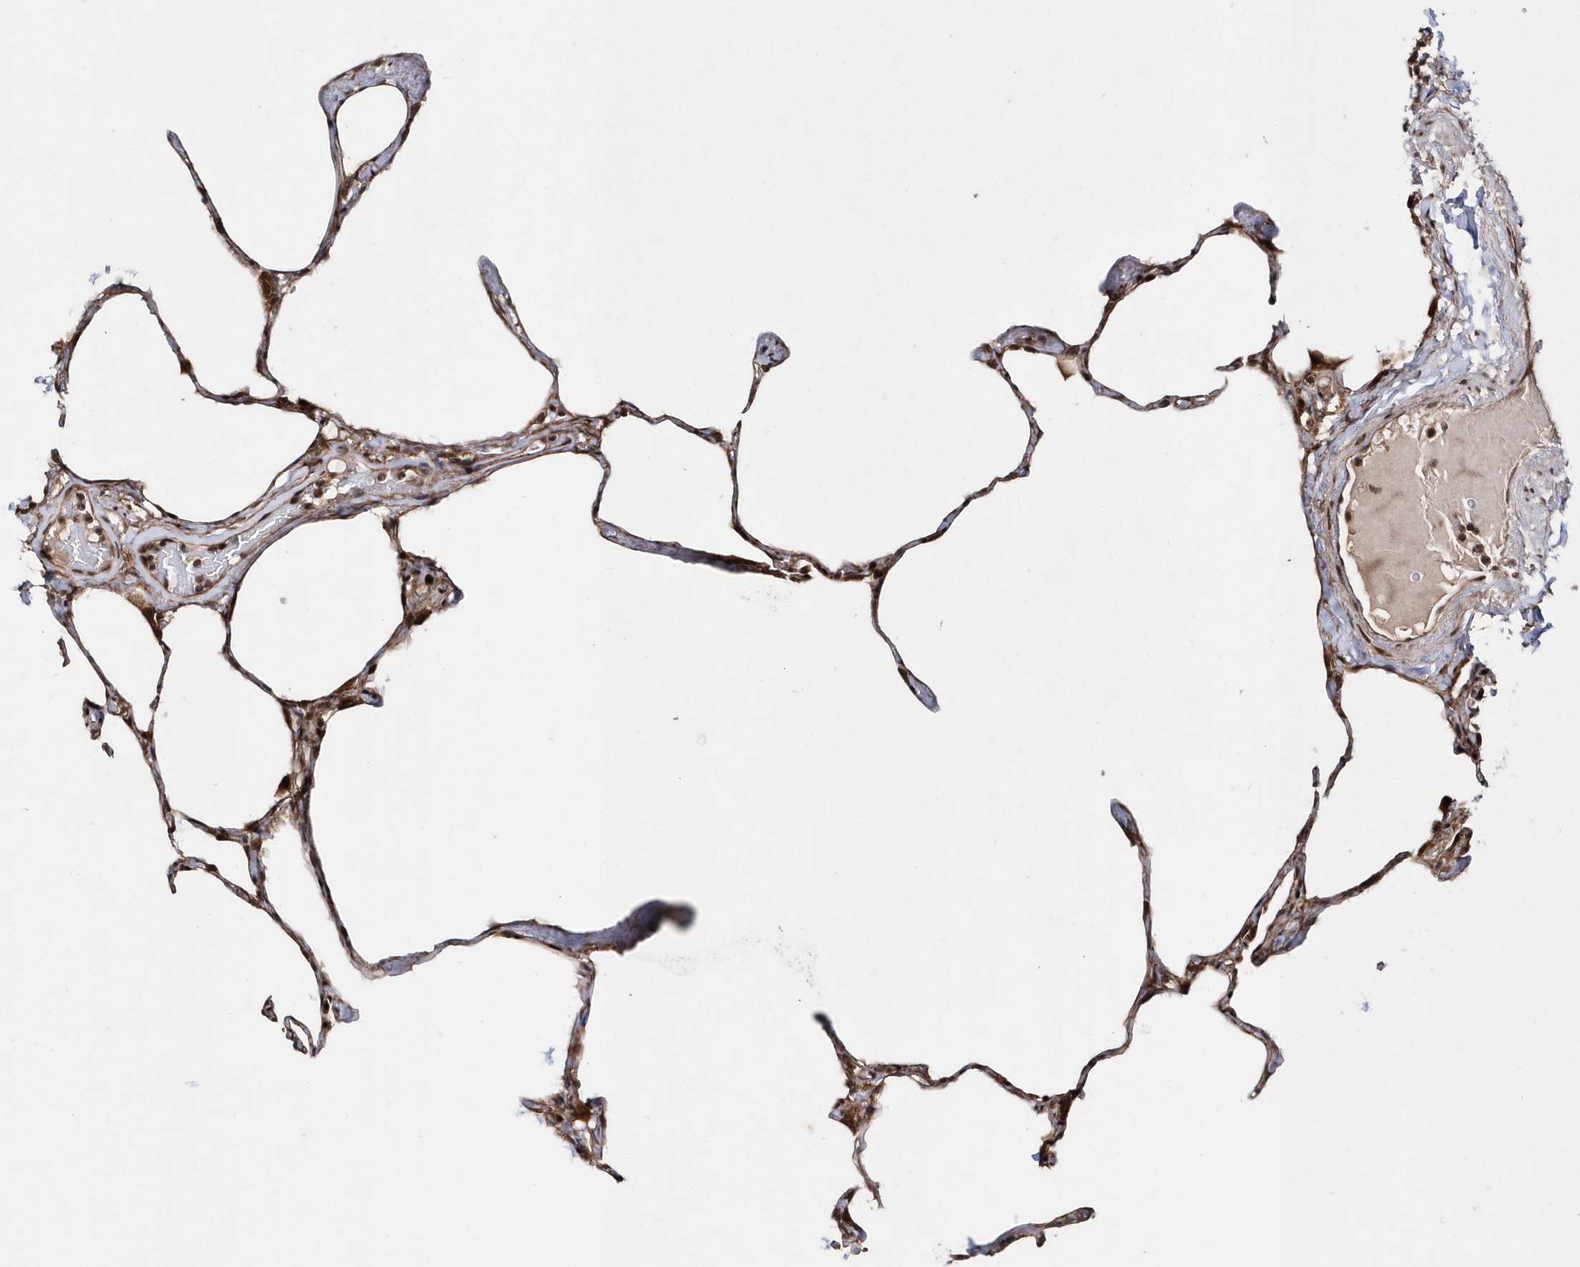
{"staining": {"intensity": "weak", "quantity": "25%-75%", "location": "cytoplasmic/membranous"}, "tissue": "lung", "cell_type": "Alveolar cells", "image_type": "normal", "snomed": [{"axis": "morphology", "description": "Normal tissue, NOS"}, {"axis": "topography", "description": "Lung"}], "caption": "Immunohistochemical staining of normal human lung demonstrates 25%-75% levels of weak cytoplasmic/membranous protein expression in approximately 25%-75% of alveolar cells.", "gene": "DALRD3", "patient": {"sex": "male", "age": 65}}